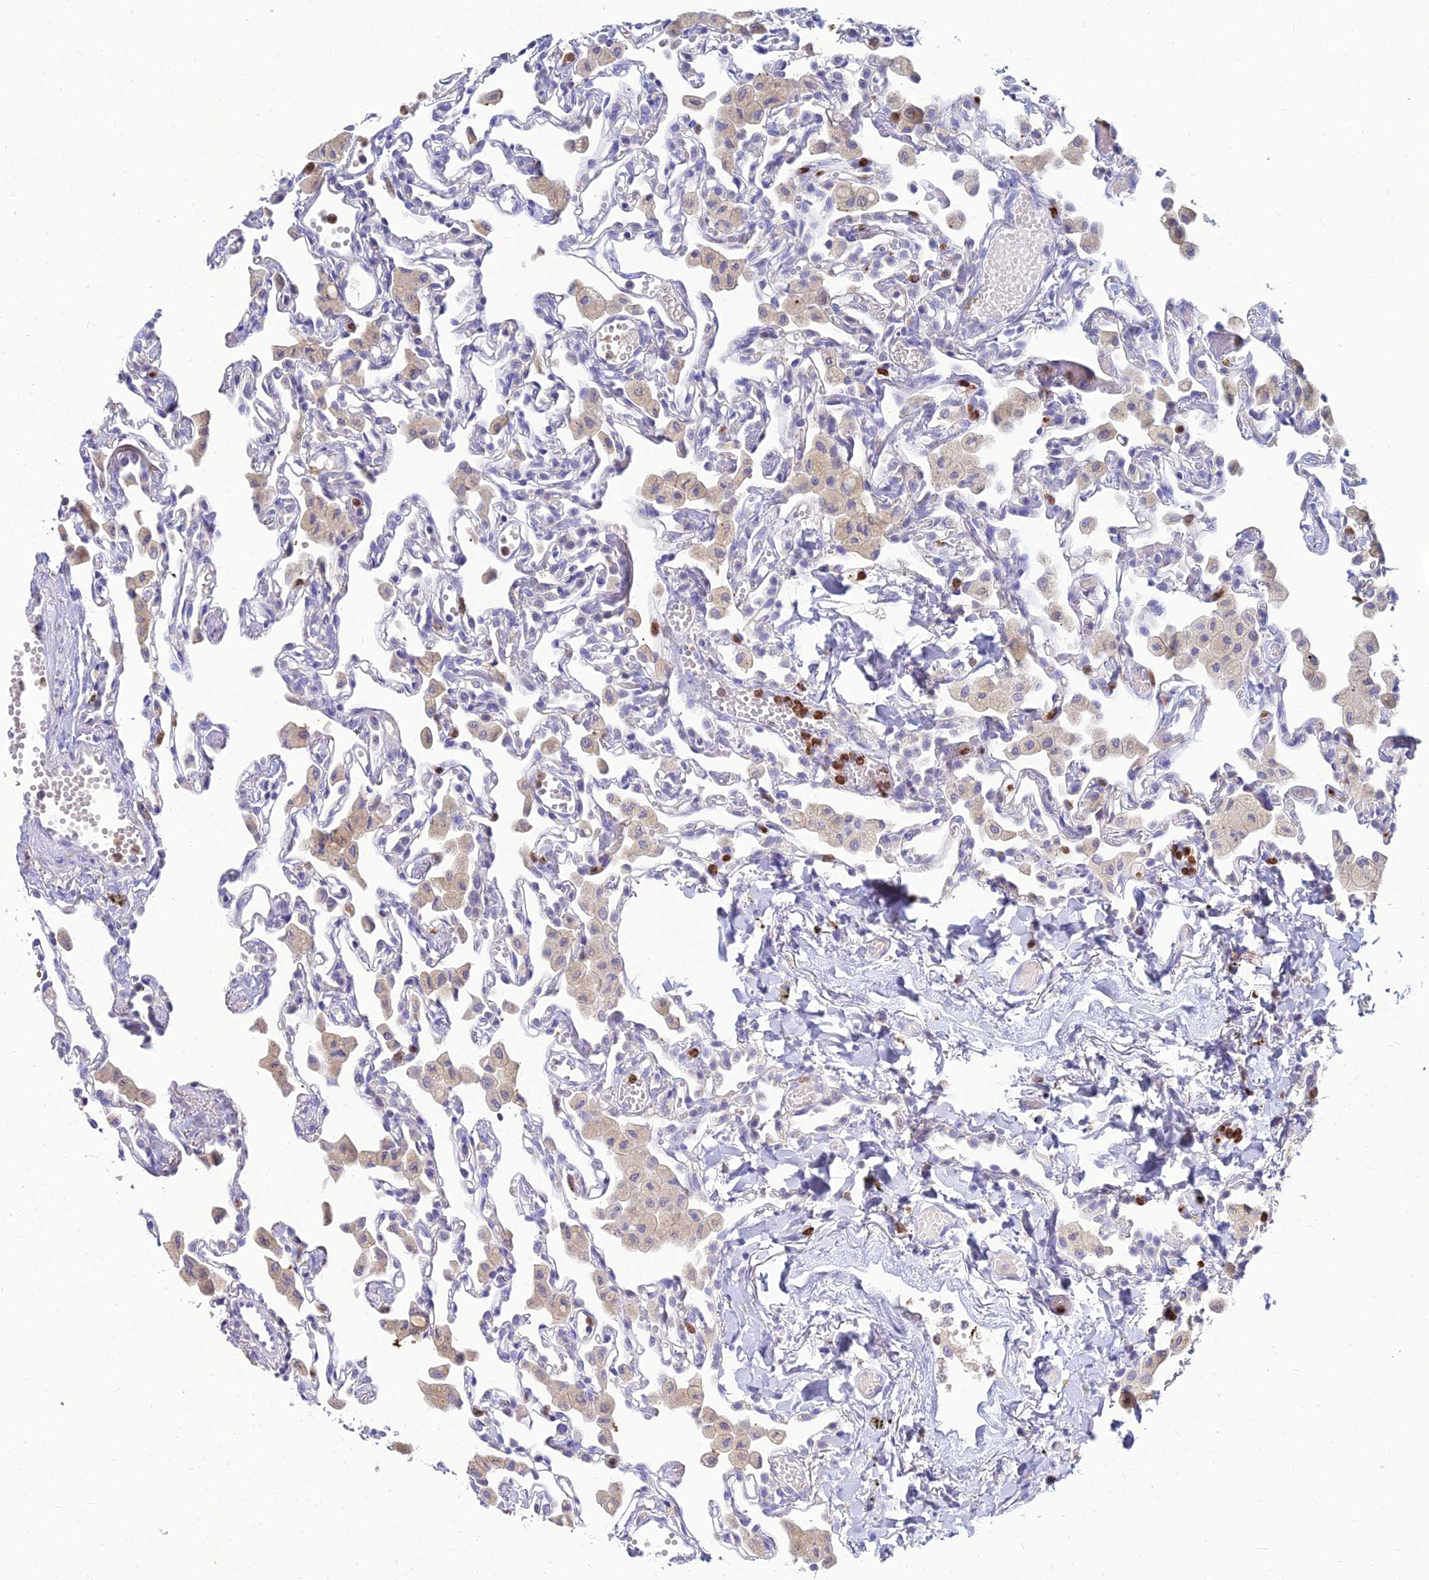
{"staining": {"intensity": "negative", "quantity": "none", "location": "none"}, "tissue": "lung", "cell_type": "Alveolar cells", "image_type": "normal", "snomed": [{"axis": "morphology", "description": "Normal tissue, NOS"}, {"axis": "topography", "description": "Bronchus"}, {"axis": "topography", "description": "Lung"}], "caption": "A histopathology image of lung stained for a protein exhibits no brown staining in alveolar cells. (DAB immunohistochemistry (IHC) visualized using brightfield microscopy, high magnification).", "gene": "GOLGA6A", "patient": {"sex": "female", "age": 49}}